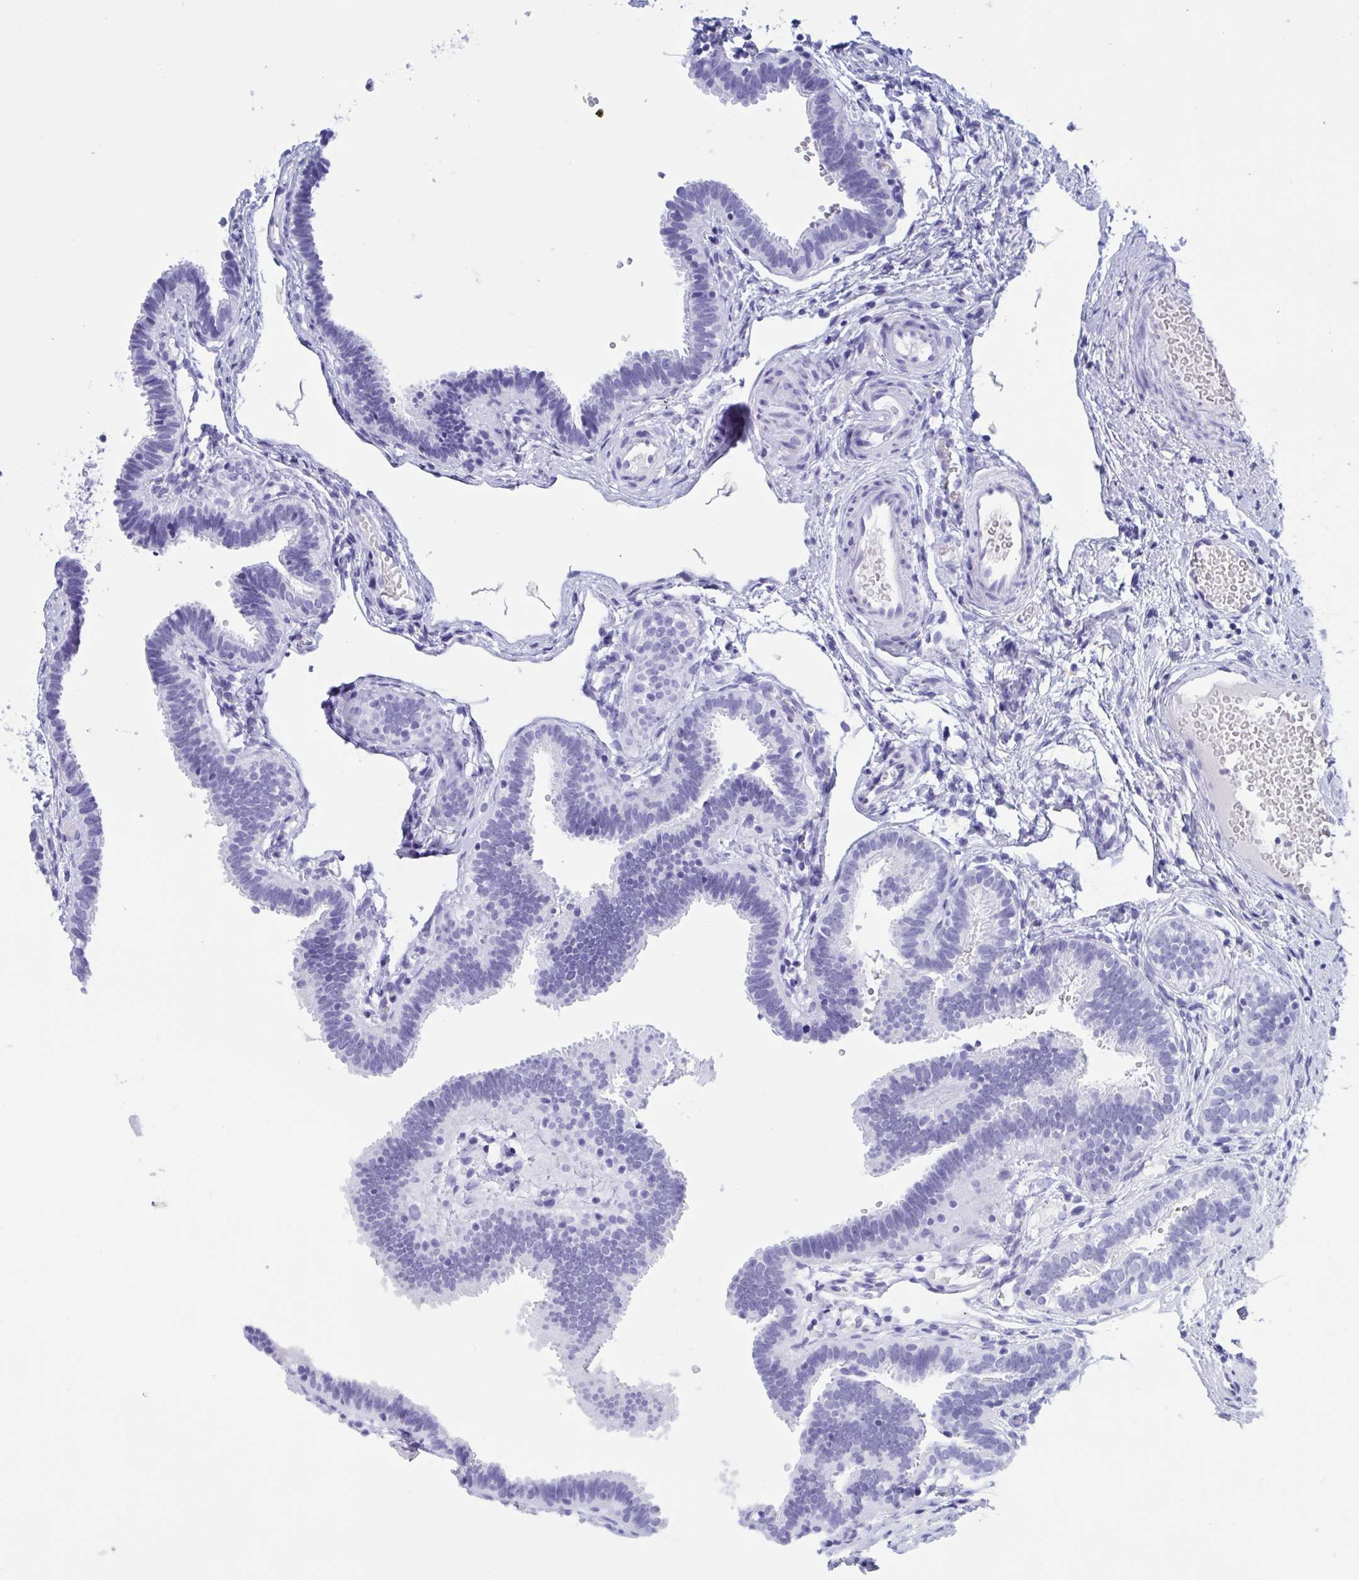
{"staining": {"intensity": "negative", "quantity": "none", "location": "none"}, "tissue": "fallopian tube", "cell_type": "Glandular cells", "image_type": "normal", "snomed": [{"axis": "morphology", "description": "Normal tissue, NOS"}, {"axis": "topography", "description": "Fallopian tube"}], "caption": "Glandular cells show no significant protein positivity in unremarkable fallopian tube. (Brightfield microscopy of DAB (3,3'-diaminobenzidine) immunohistochemistry at high magnification).", "gene": "ZNF850", "patient": {"sex": "female", "age": 37}}